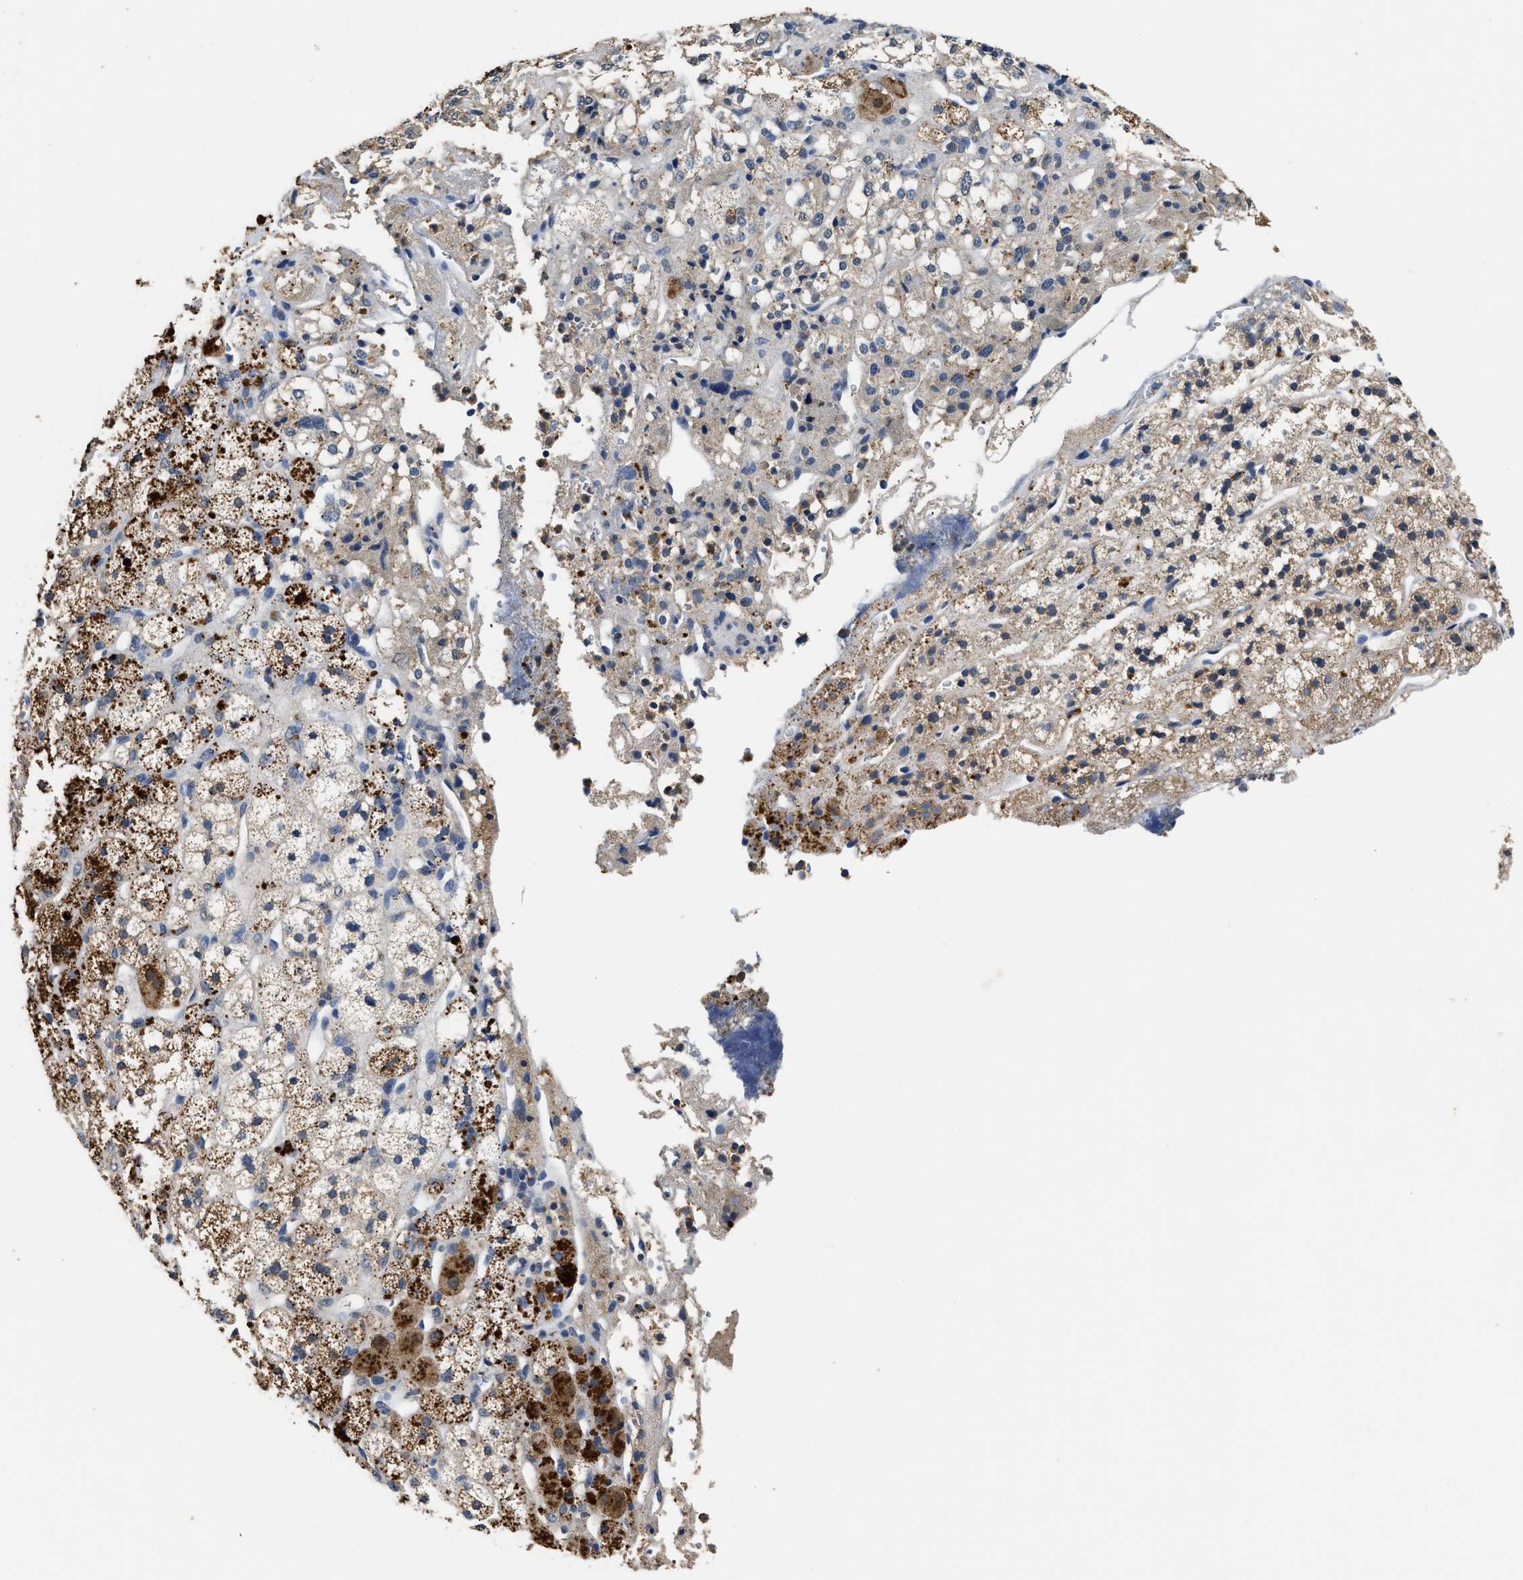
{"staining": {"intensity": "moderate", "quantity": ">75%", "location": "cytoplasmic/membranous"}, "tissue": "adrenal gland", "cell_type": "Glandular cells", "image_type": "normal", "snomed": [{"axis": "morphology", "description": "Normal tissue, NOS"}, {"axis": "topography", "description": "Adrenal gland"}], "caption": "This micrograph shows immunohistochemistry (IHC) staining of benign adrenal gland, with medium moderate cytoplasmic/membranous expression in approximately >75% of glandular cells.", "gene": "CTNNA1", "patient": {"sex": "male", "age": 56}}